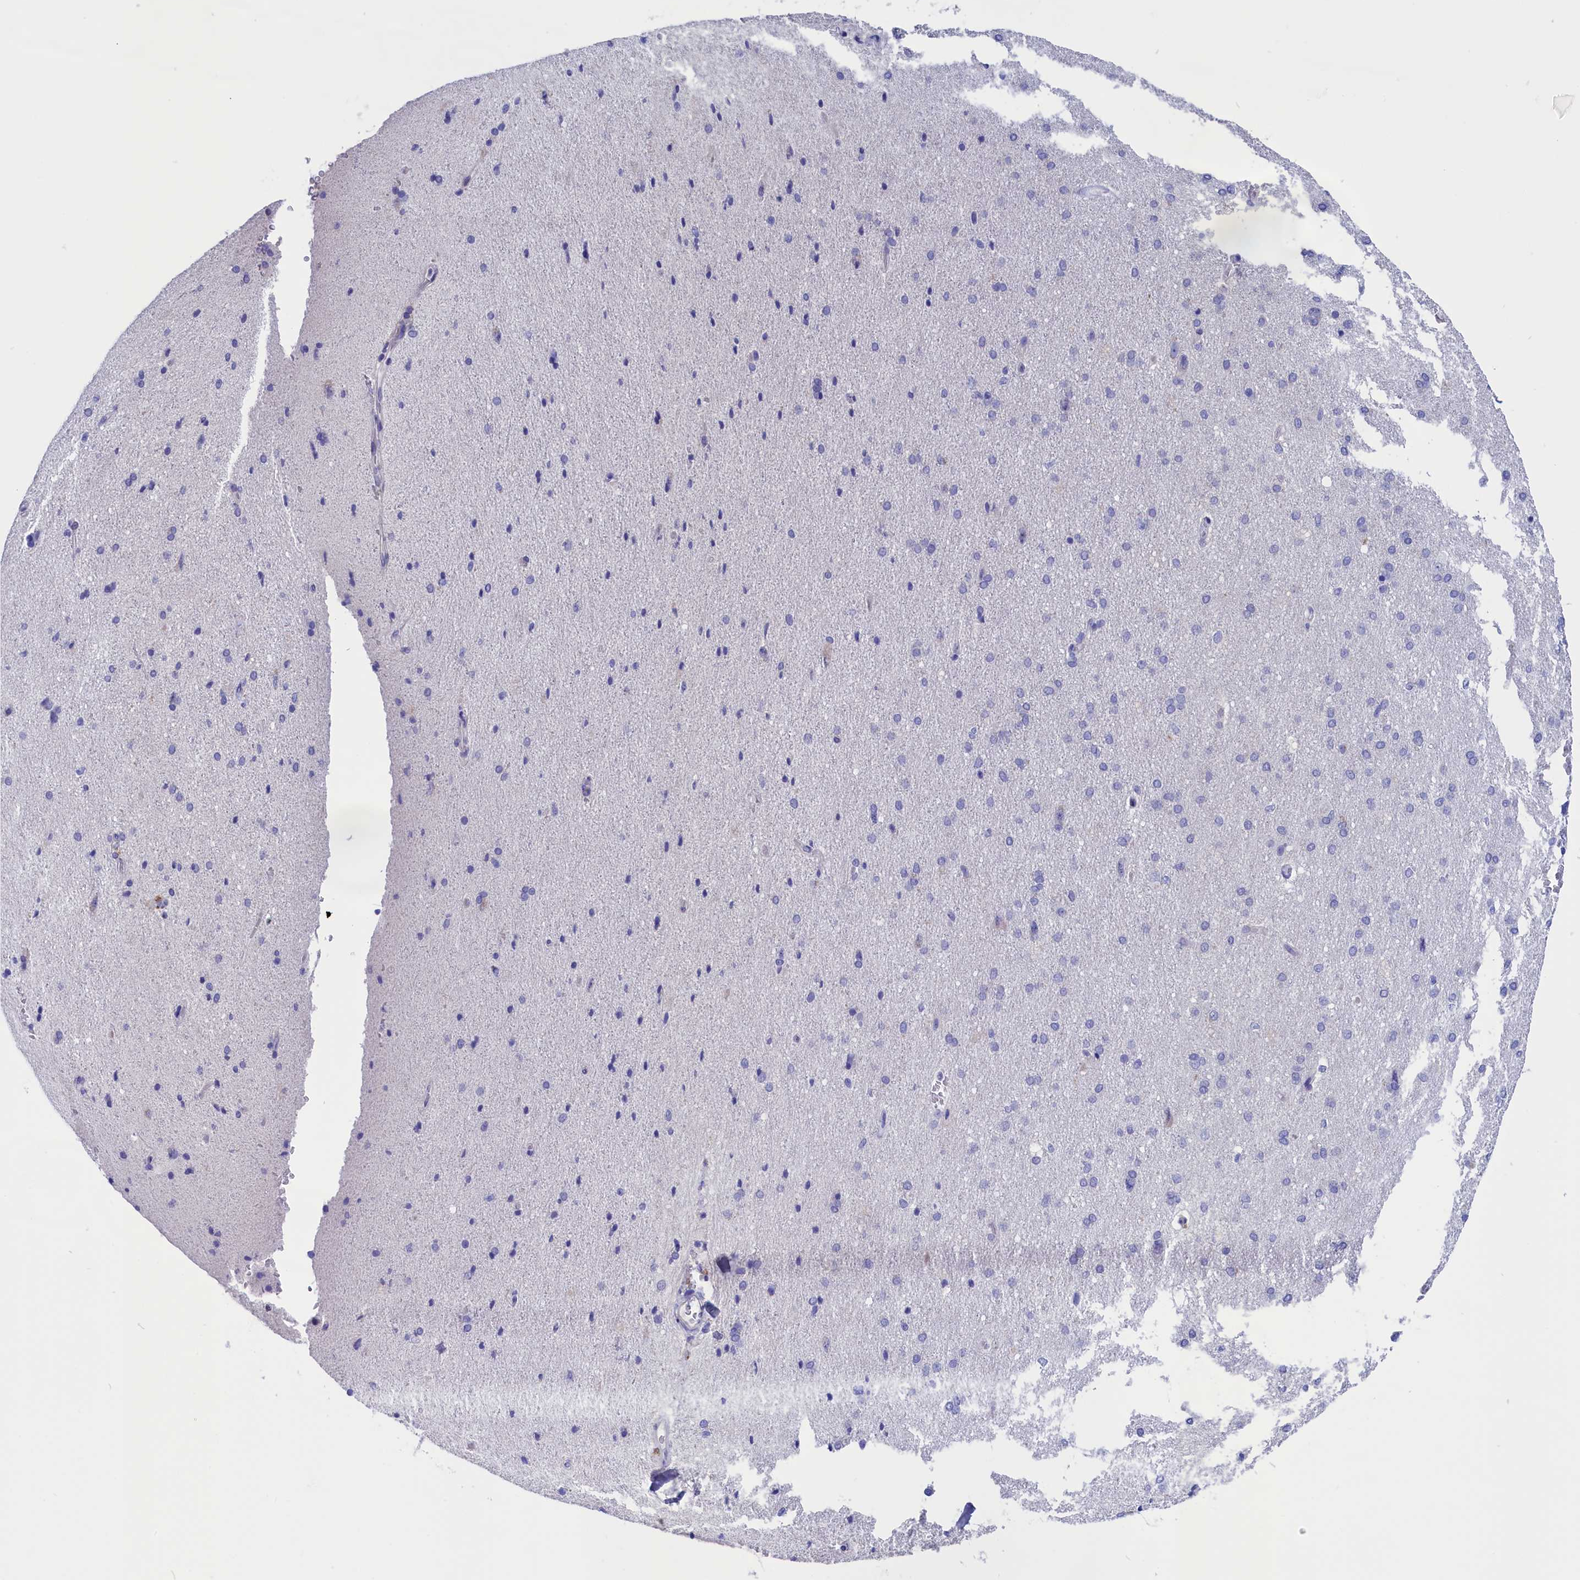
{"staining": {"intensity": "negative", "quantity": "none", "location": "none"}, "tissue": "cerebral cortex", "cell_type": "Endothelial cells", "image_type": "normal", "snomed": [{"axis": "morphology", "description": "Normal tissue, NOS"}, {"axis": "topography", "description": "Cerebral cortex"}], "caption": "Immunohistochemistry (IHC) histopathology image of benign cerebral cortex stained for a protein (brown), which demonstrates no staining in endothelial cells.", "gene": "VPS35L", "patient": {"sex": "male", "age": 62}}